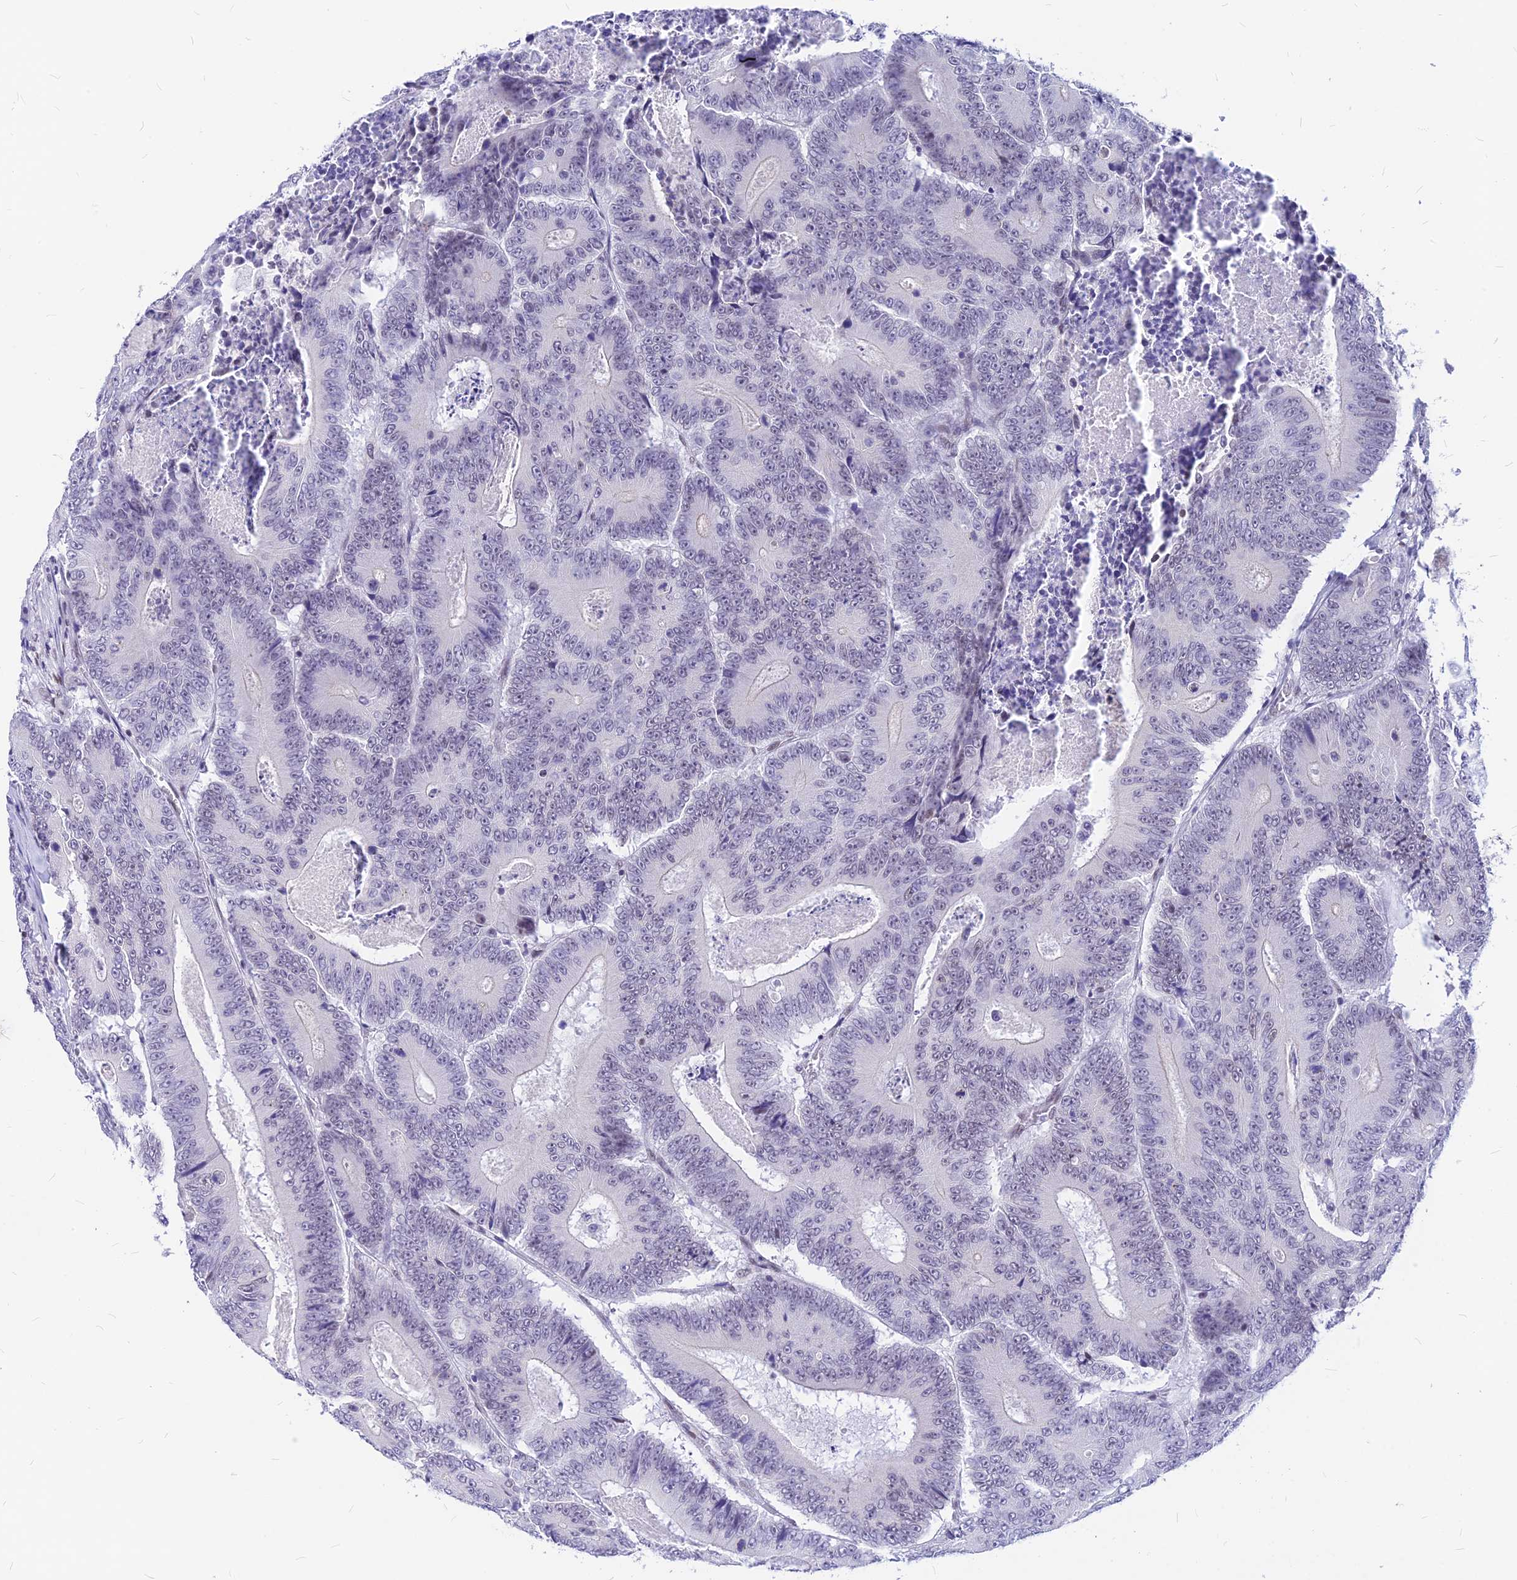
{"staining": {"intensity": "negative", "quantity": "none", "location": "none"}, "tissue": "colorectal cancer", "cell_type": "Tumor cells", "image_type": "cancer", "snomed": [{"axis": "morphology", "description": "Adenocarcinoma, NOS"}, {"axis": "topography", "description": "Colon"}], "caption": "IHC photomicrograph of colorectal adenocarcinoma stained for a protein (brown), which reveals no staining in tumor cells.", "gene": "KCTD13", "patient": {"sex": "male", "age": 83}}